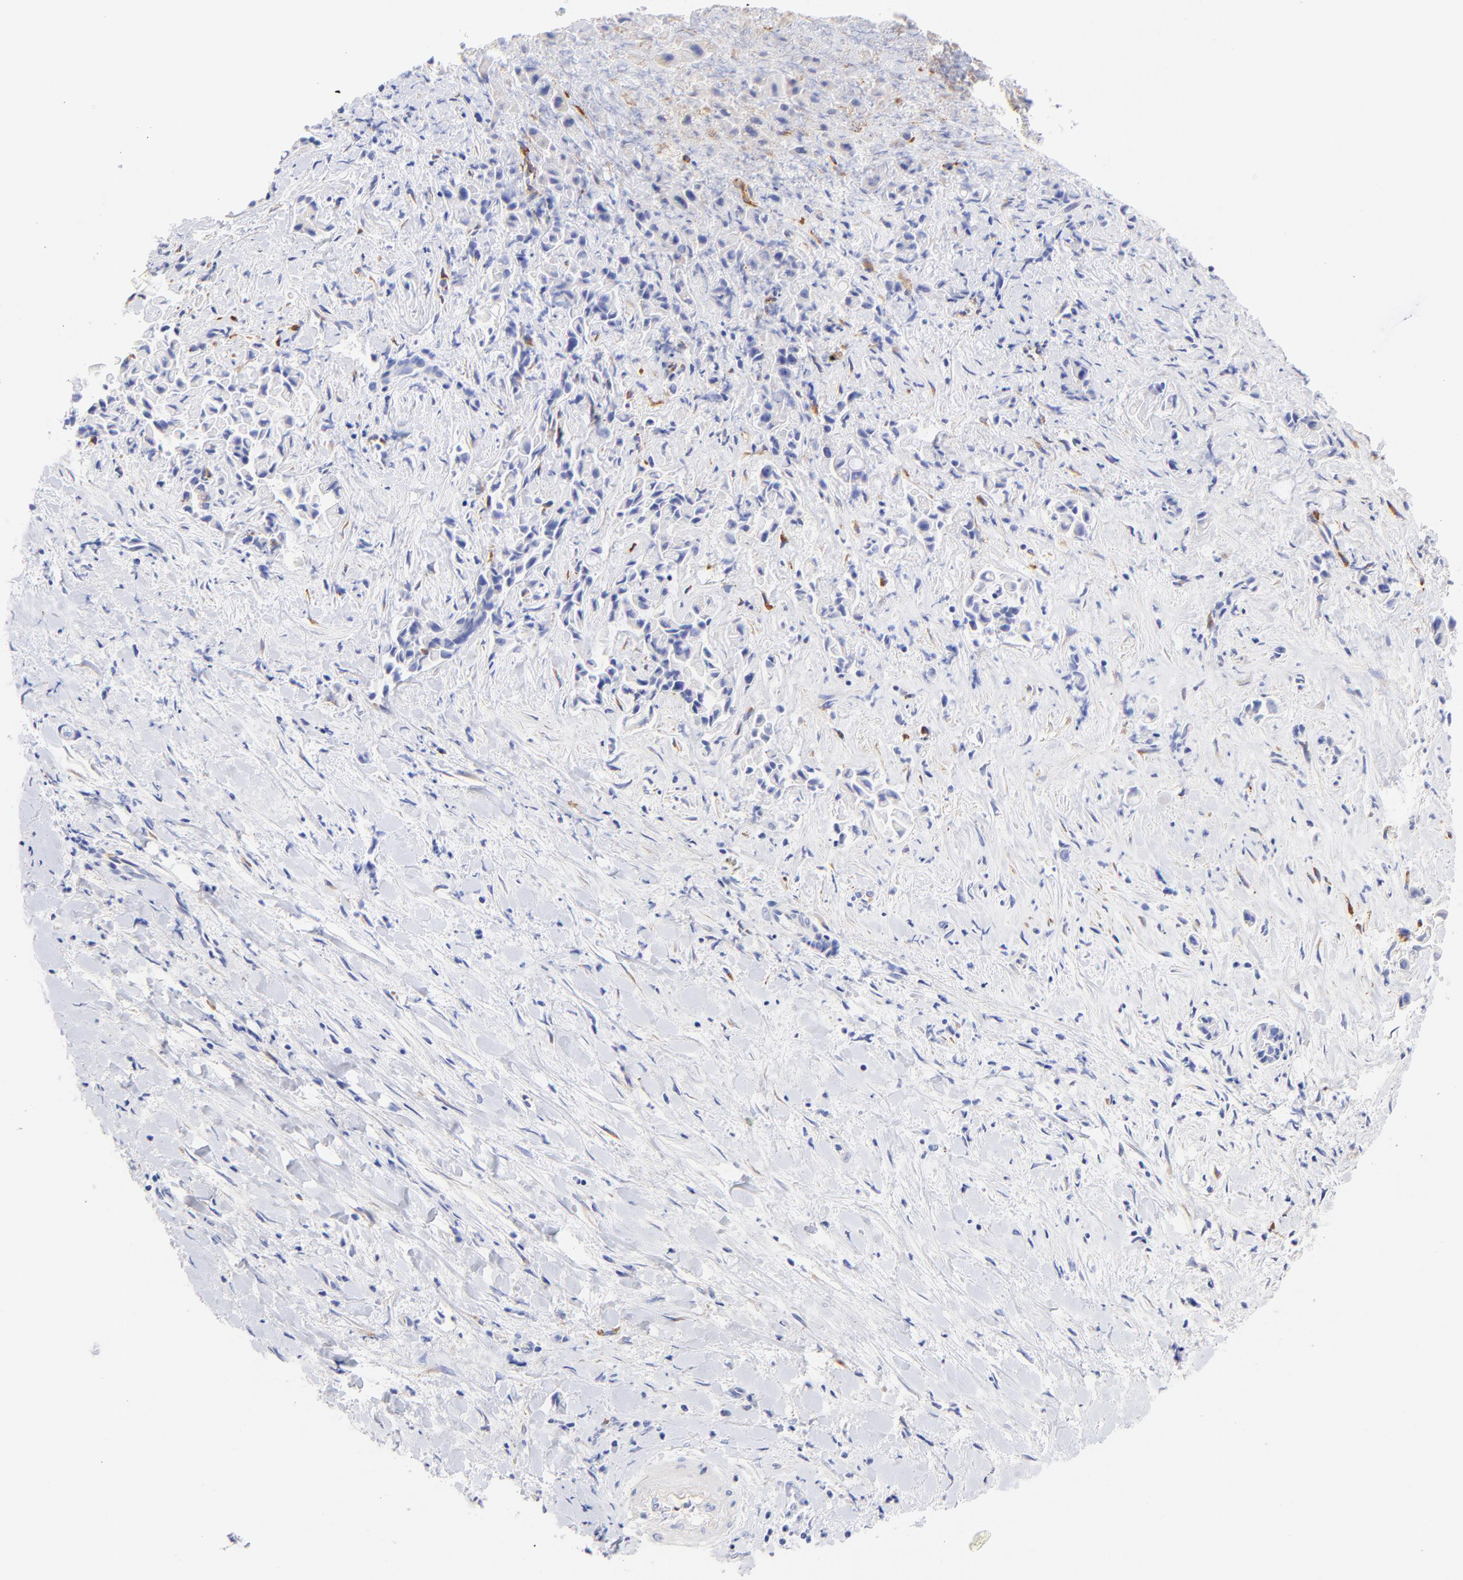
{"staining": {"intensity": "negative", "quantity": "none", "location": "none"}, "tissue": "liver cancer", "cell_type": "Tumor cells", "image_type": "cancer", "snomed": [{"axis": "morphology", "description": "Cholangiocarcinoma"}, {"axis": "topography", "description": "Liver"}], "caption": "Tumor cells are negative for brown protein staining in cholangiocarcinoma (liver).", "gene": "C1QTNF6", "patient": {"sex": "male", "age": 57}}